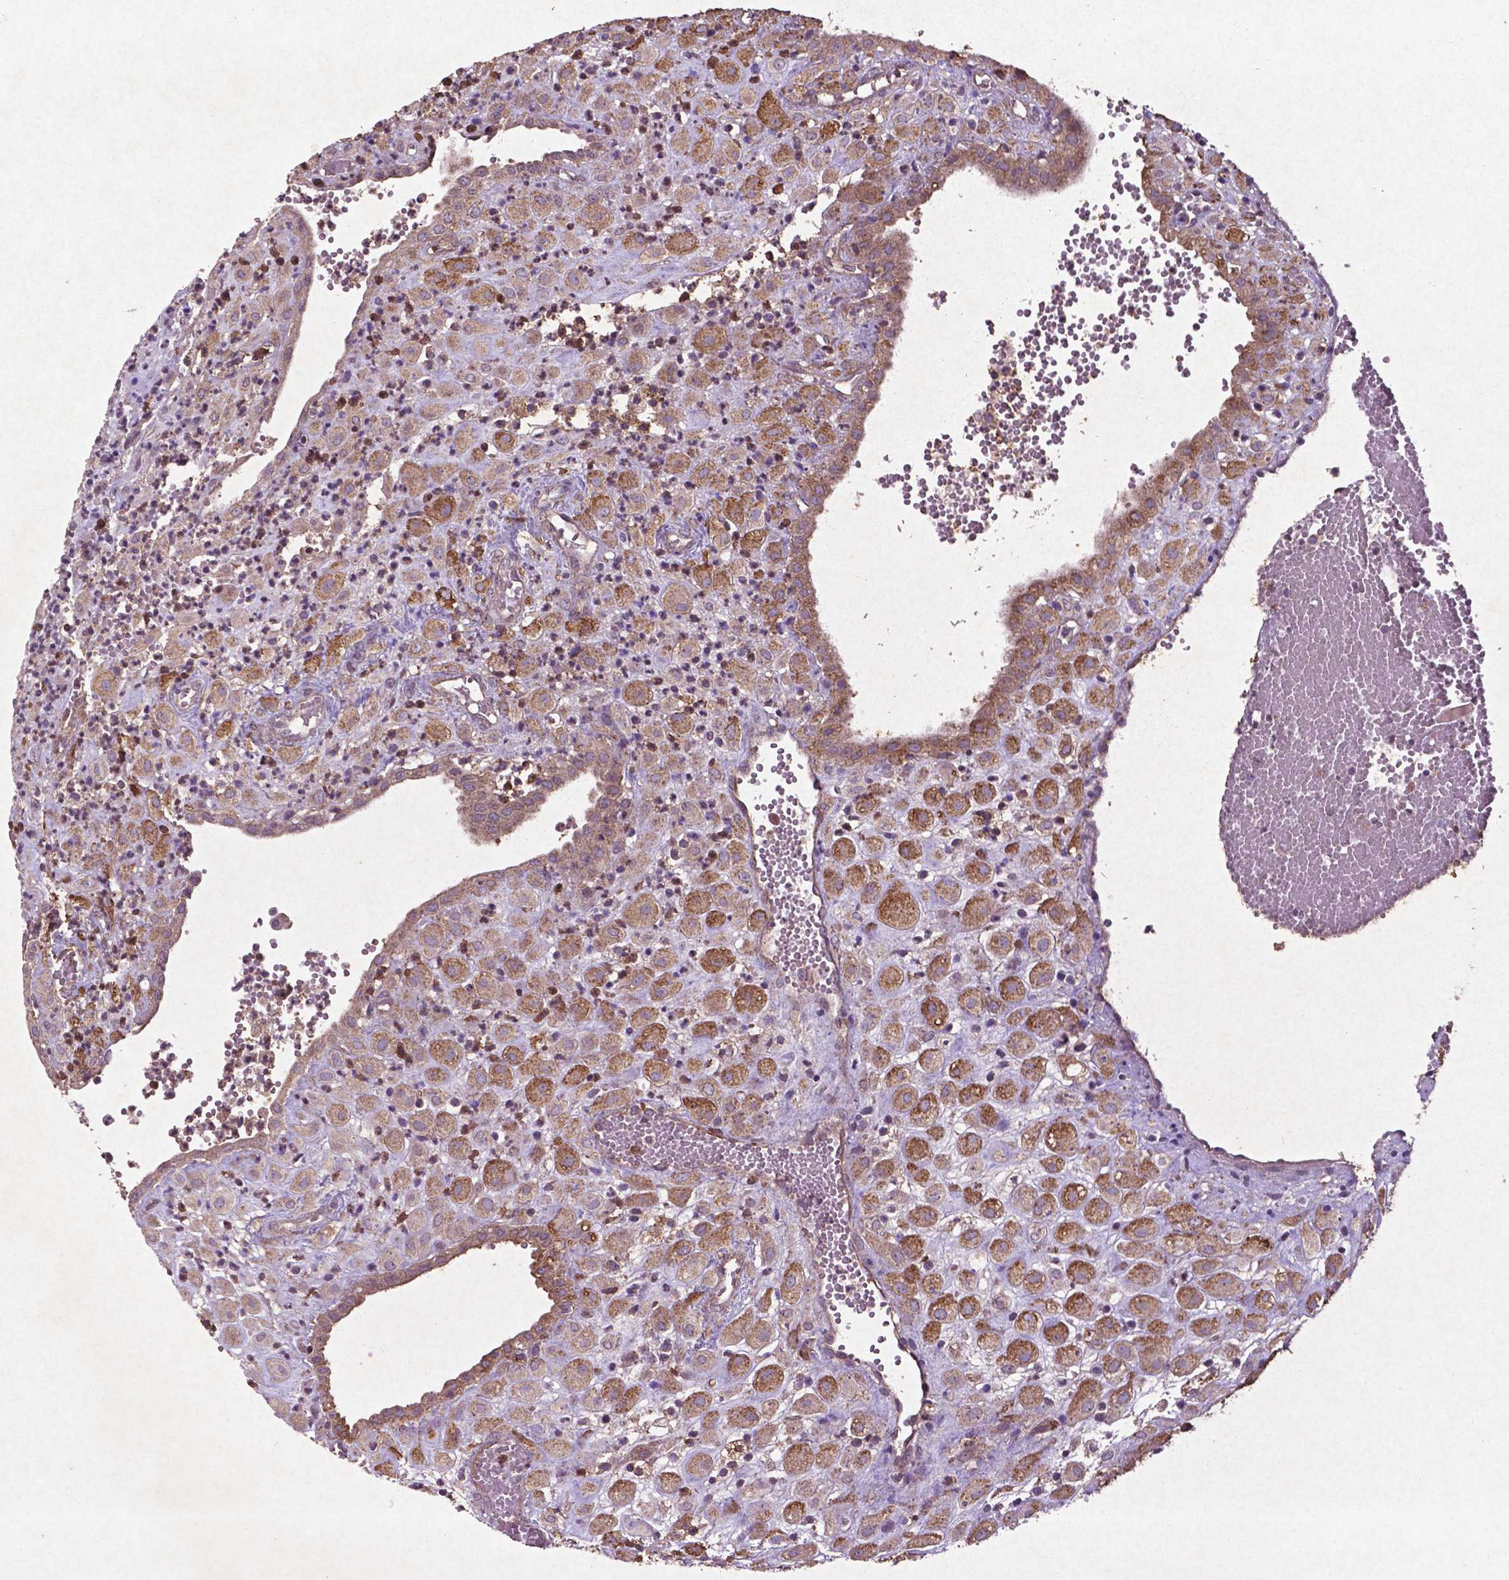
{"staining": {"intensity": "moderate", "quantity": ">75%", "location": "cytoplasmic/membranous"}, "tissue": "placenta", "cell_type": "Decidual cells", "image_type": "normal", "snomed": [{"axis": "morphology", "description": "Normal tissue, NOS"}, {"axis": "topography", "description": "Placenta"}], "caption": "Immunohistochemistry (IHC) photomicrograph of normal placenta: human placenta stained using immunohistochemistry reveals medium levels of moderate protein expression localized specifically in the cytoplasmic/membranous of decidual cells, appearing as a cytoplasmic/membranous brown color.", "gene": "MTOR", "patient": {"sex": "female", "age": 24}}